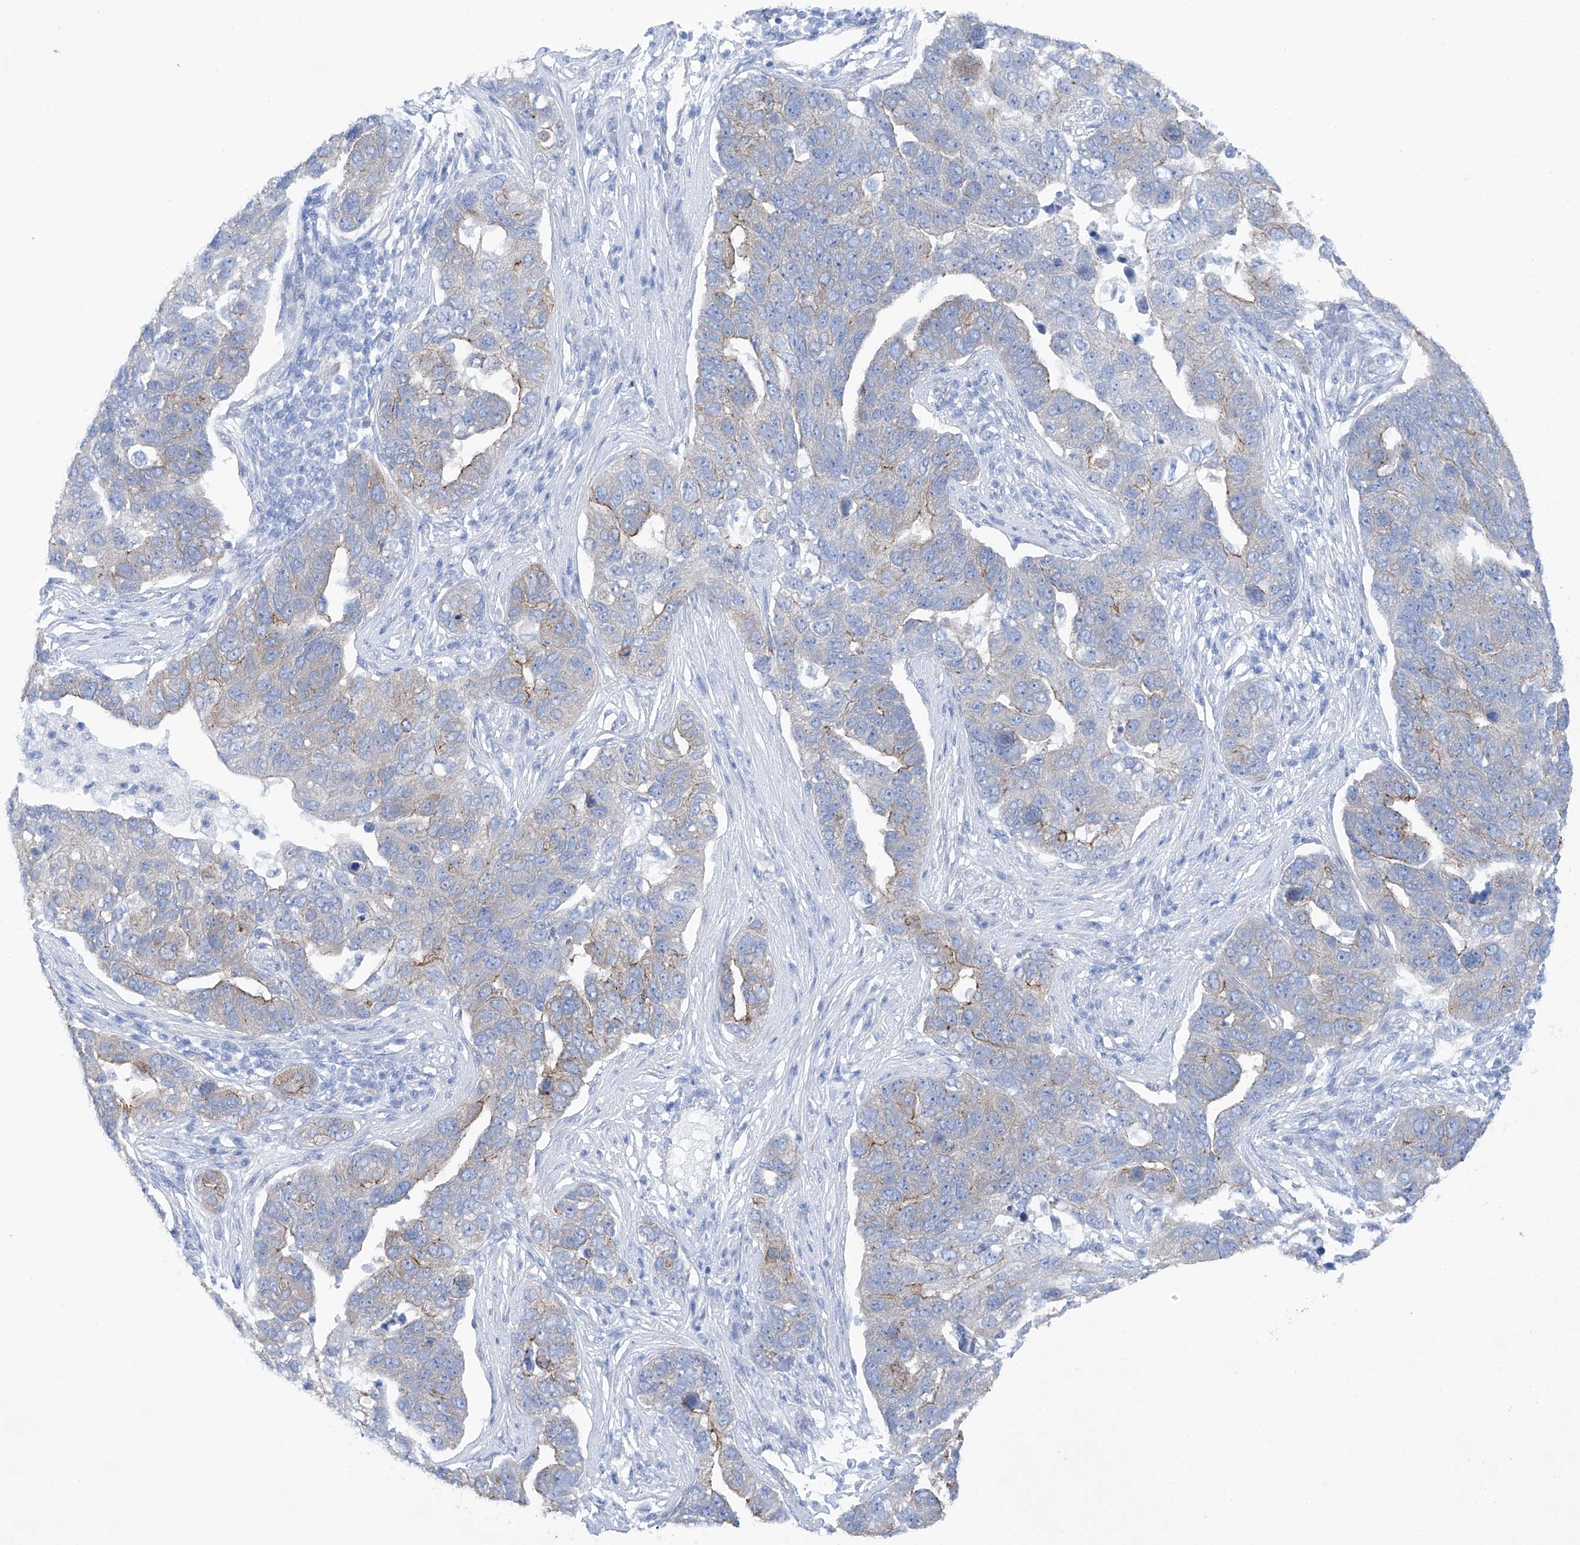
{"staining": {"intensity": "moderate", "quantity": "25%-75%", "location": "cytoplasmic/membranous"}, "tissue": "pancreatic cancer", "cell_type": "Tumor cells", "image_type": "cancer", "snomed": [{"axis": "morphology", "description": "Adenocarcinoma, NOS"}, {"axis": "topography", "description": "Pancreas"}], "caption": "Immunohistochemical staining of pancreatic adenocarcinoma demonstrates medium levels of moderate cytoplasmic/membranous protein expression in approximately 25%-75% of tumor cells.", "gene": "MAGI1", "patient": {"sex": "female", "age": 61}}